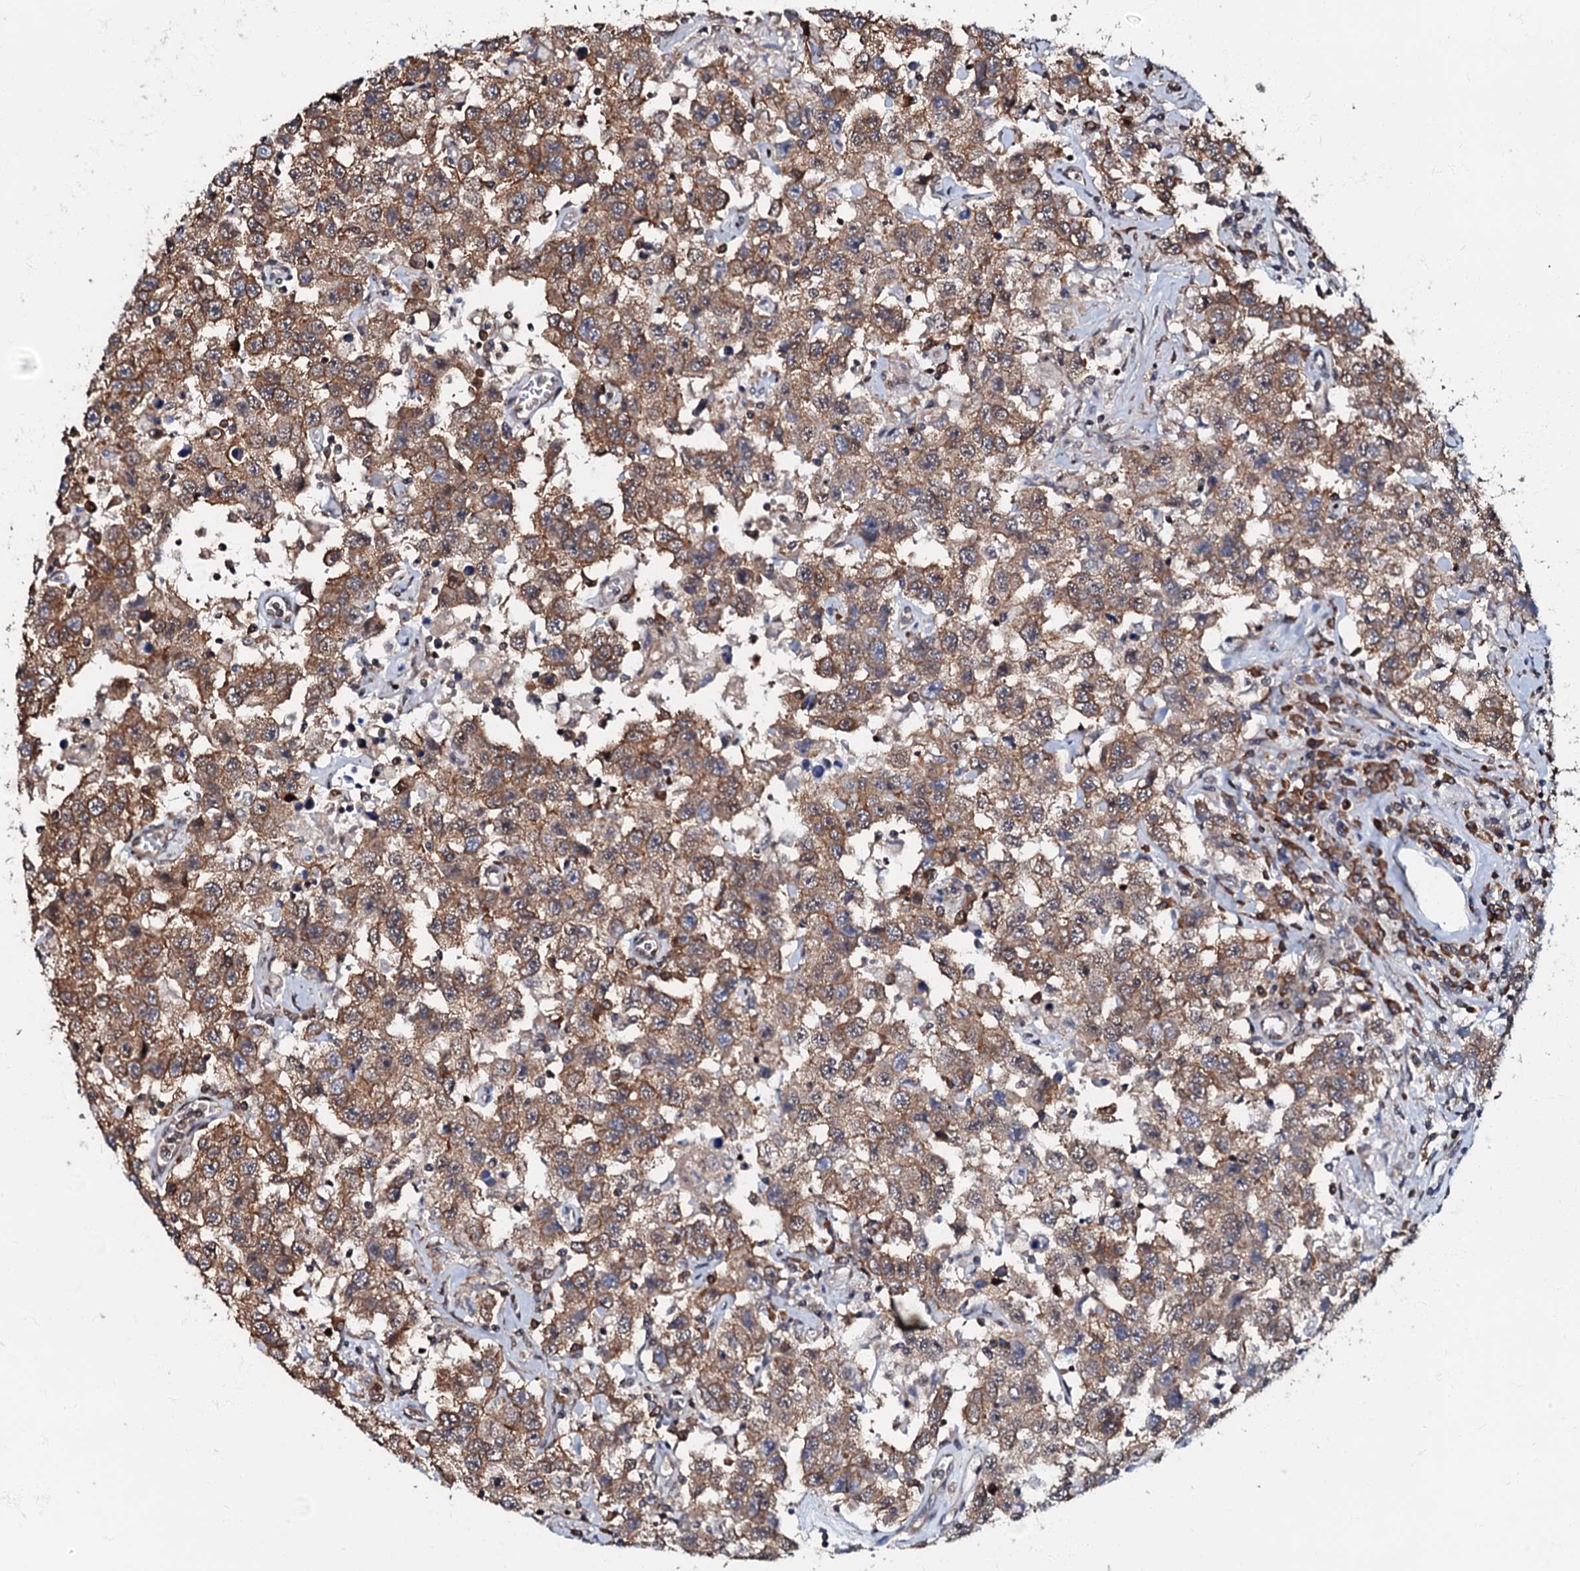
{"staining": {"intensity": "moderate", "quantity": ">75%", "location": "cytoplasmic/membranous"}, "tissue": "testis cancer", "cell_type": "Tumor cells", "image_type": "cancer", "snomed": [{"axis": "morphology", "description": "Seminoma, NOS"}, {"axis": "topography", "description": "Testis"}], "caption": "Approximately >75% of tumor cells in testis cancer (seminoma) reveal moderate cytoplasmic/membranous protein positivity as visualized by brown immunohistochemical staining.", "gene": "OSBP", "patient": {"sex": "male", "age": 41}}